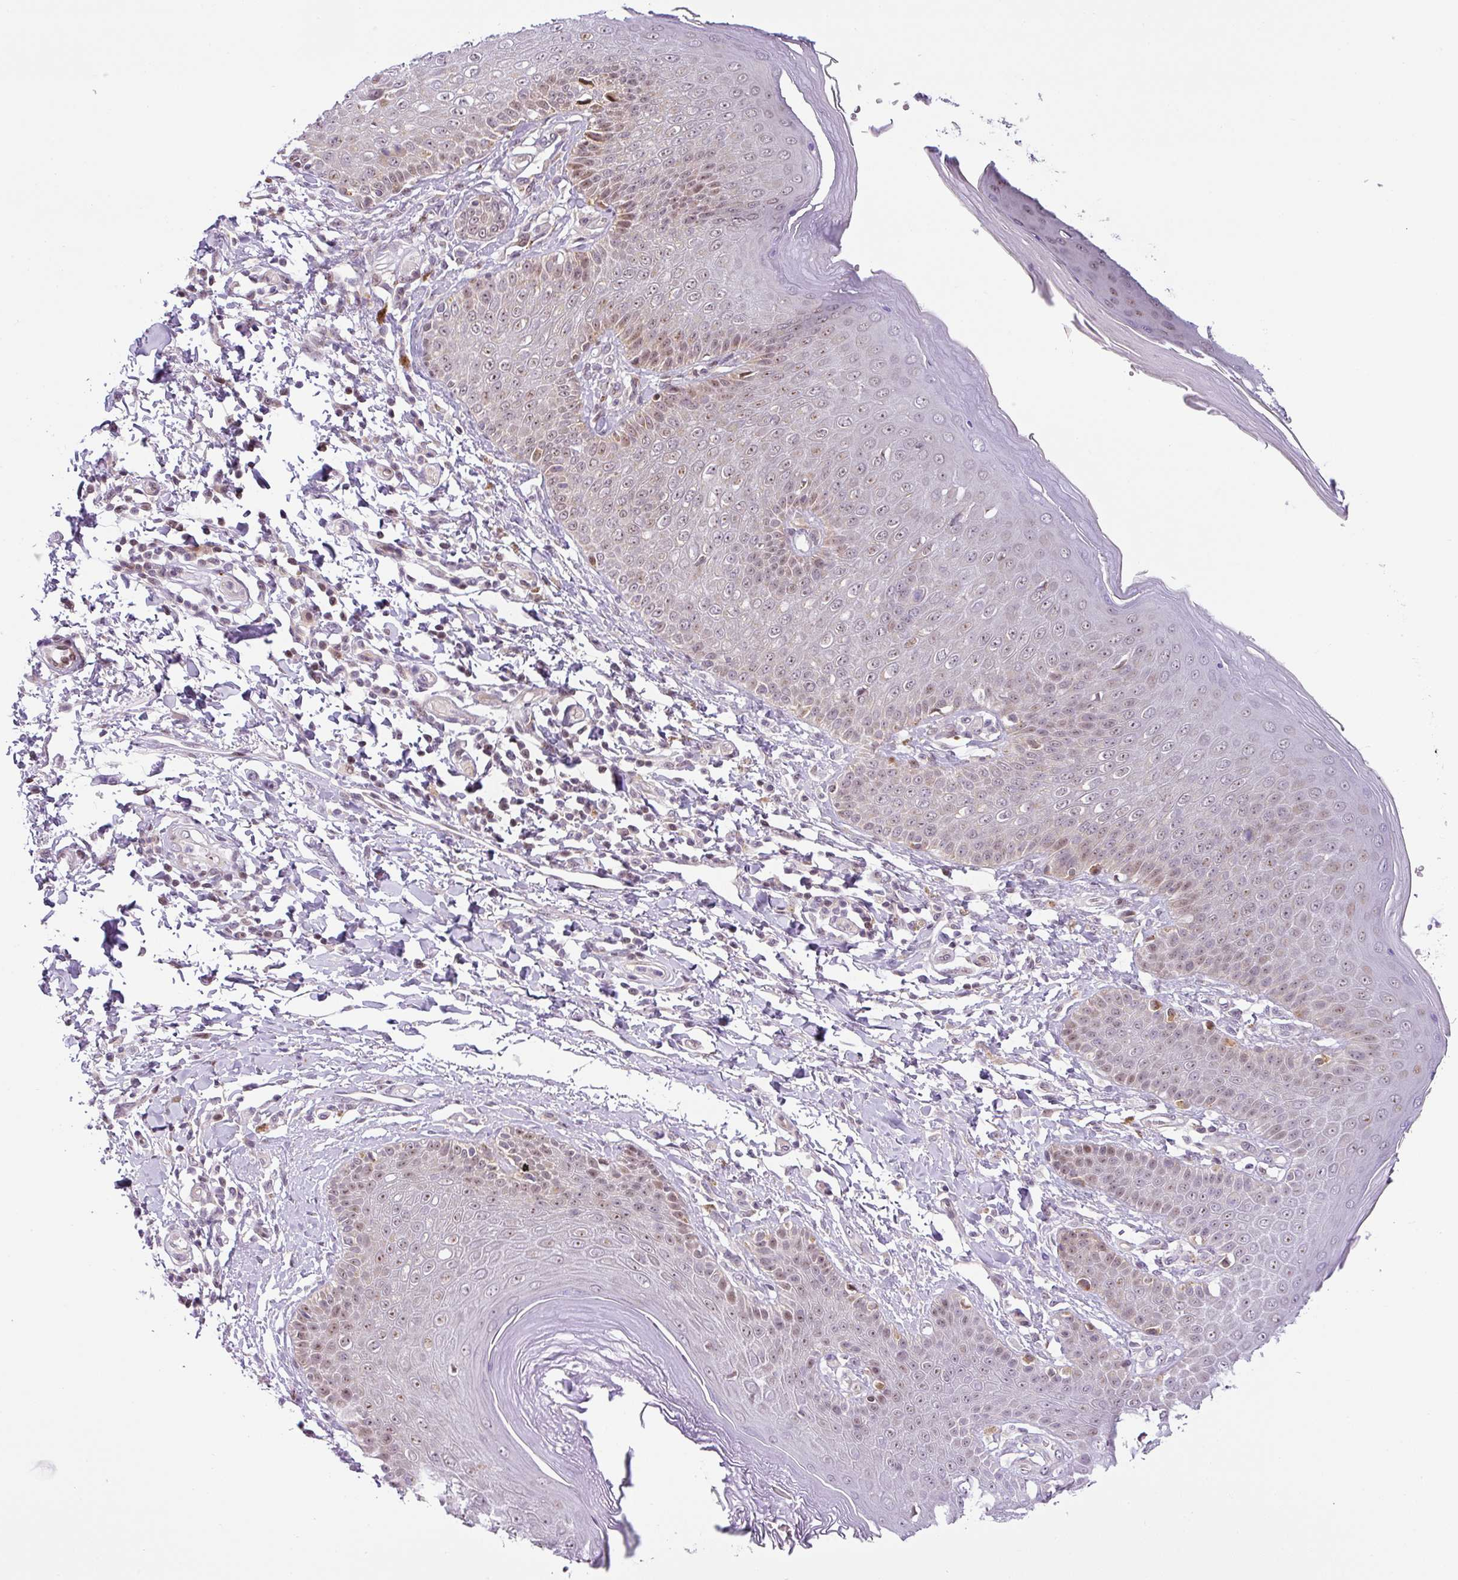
{"staining": {"intensity": "moderate", "quantity": "25%-75%", "location": "nuclear"}, "tissue": "skin", "cell_type": "Epidermal cells", "image_type": "normal", "snomed": [{"axis": "morphology", "description": "Normal tissue, NOS"}, {"axis": "topography", "description": "Peripheral nerve tissue"}], "caption": "Protein analysis of unremarkable skin reveals moderate nuclear expression in about 25%-75% of epidermal cells. (DAB IHC, brown staining for protein, blue staining for nuclei).", "gene": "NDUFB2", "patient": {"sex": "male", "age": 51}}